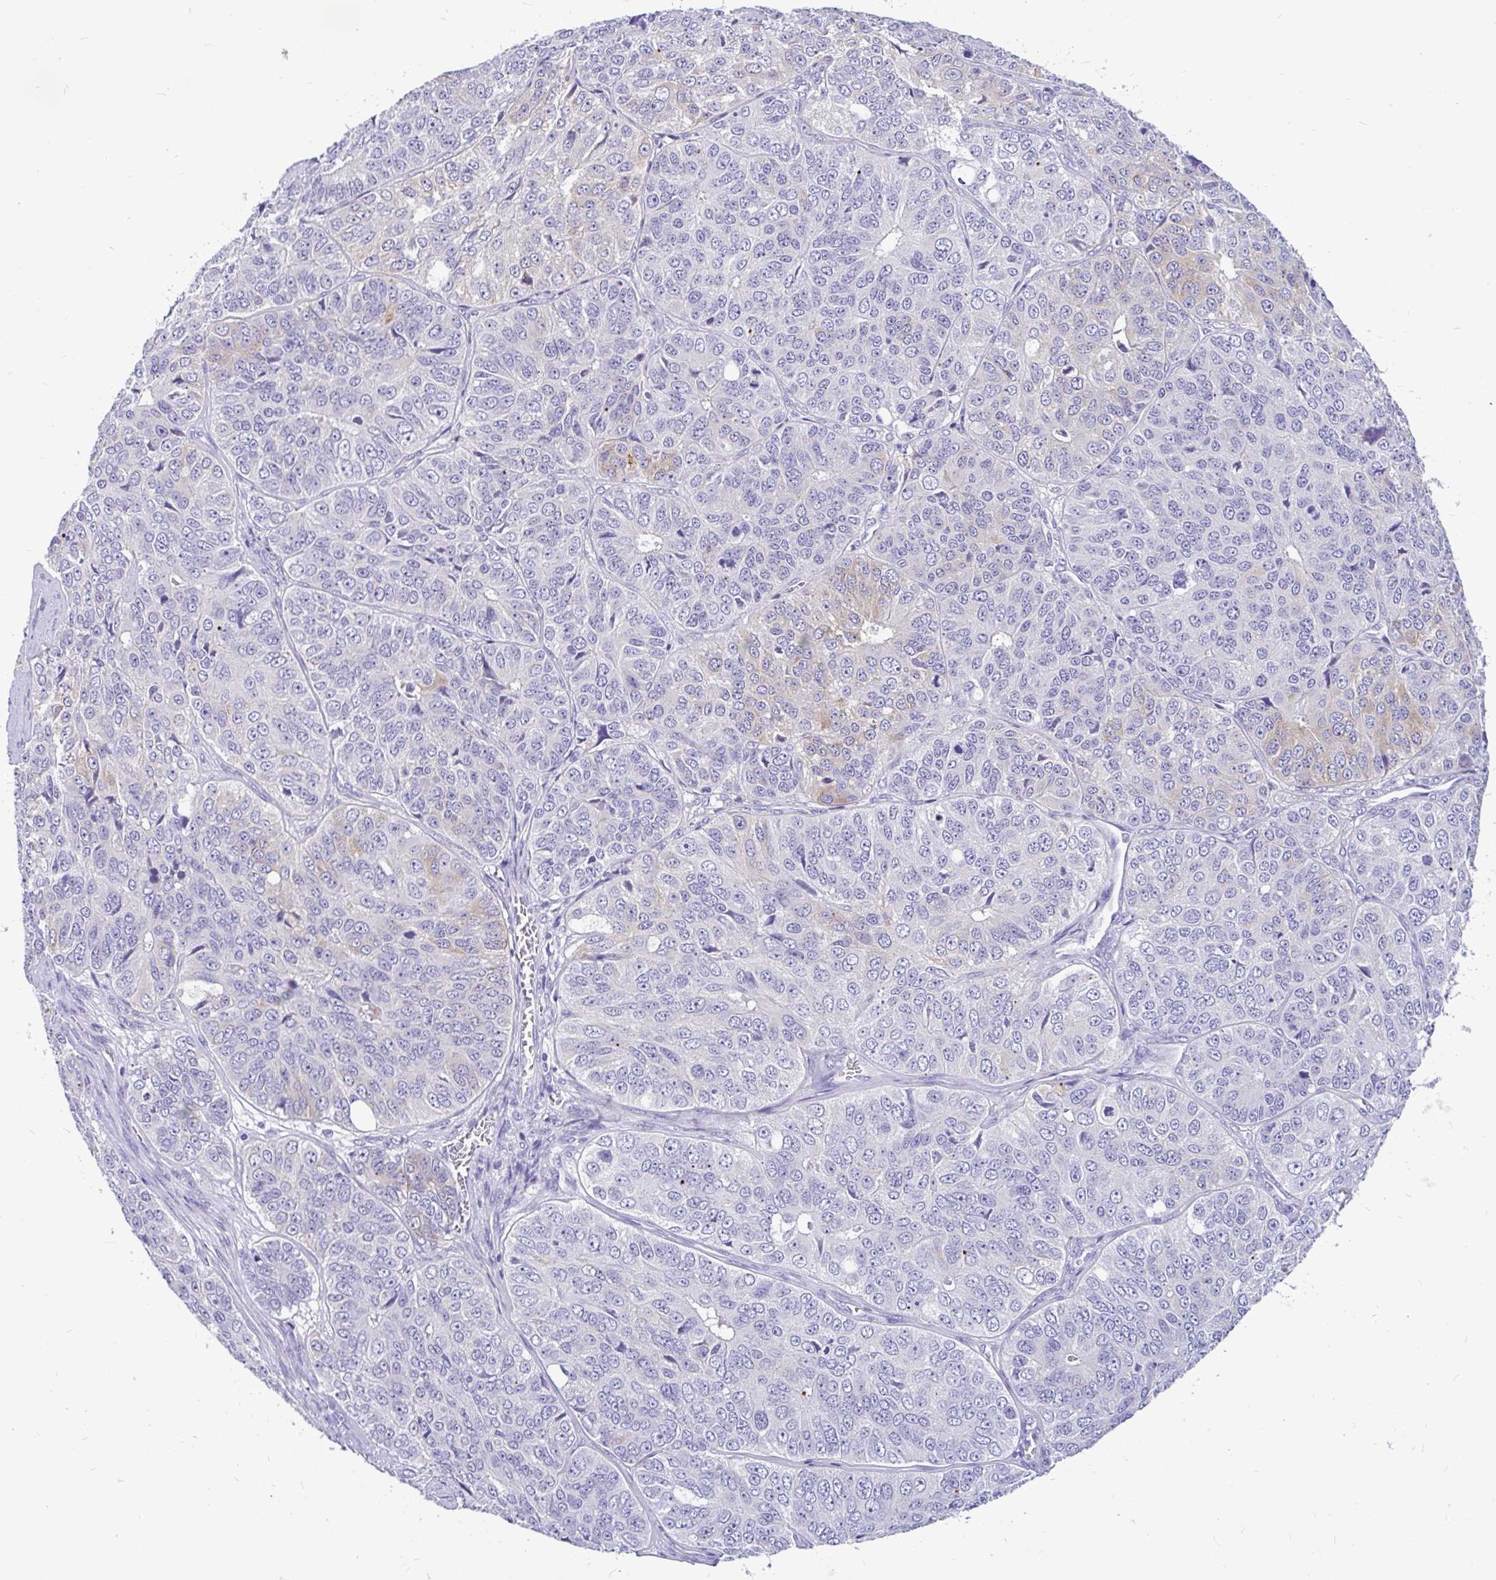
{"staining": {"intensity": "weak", "quantity": "<25%", "location": "cytoplasmic/membranous"}, "tissue": "ovarian cancer", "cell_type": "Tumor cells", "image_type": "cancer", "snomed": [{"axis": "morphology", "description": "Carcinoma, endometroid"}, {"axis": "topography", "description": "Ovary"}], "caption": "The micrograph shows no staining of tumor cells in ovarian cancer.", "gene": "KIAA2013", "patient": {"sex": "female", "age": 51}}